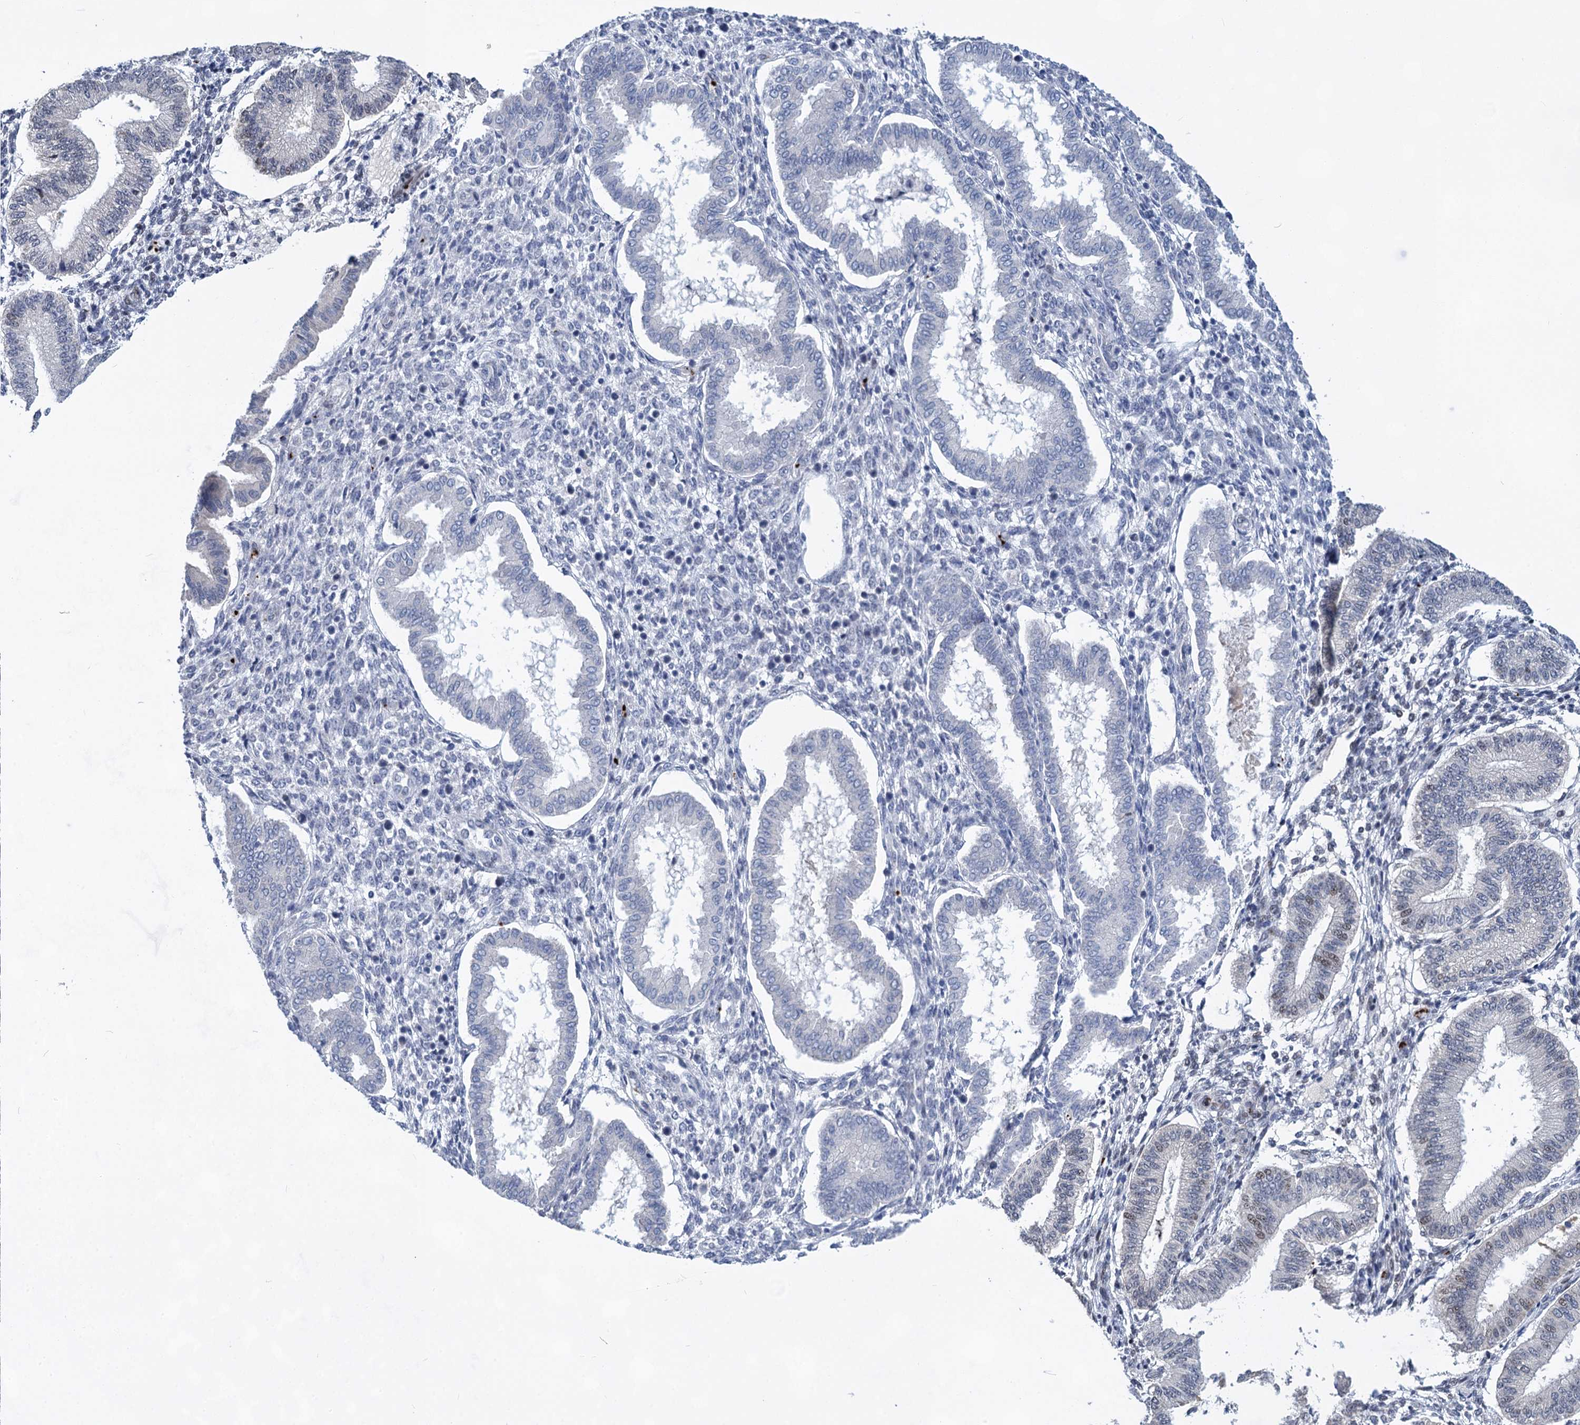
{"staining": {"intensity": "negative", "quantity": "none", "location": "none"}, "tissue": "endometrium", "cell_type": "Cells in endometrial stroma", "image_type": "normal", "snomed": [{"axis": "morphology", "description": "Normal tissue, NOS"}, {"axis": "topography", "description": "Endometrium"}], "caption": "High magnification brightfield microscopy of unremarkable endometrium stained with DAB (3,3'-diaminobenzidine) (brown) and counterstained with hematoxylin (blue): cells in endometrial stroma show no significant expression.", "gene": "MON2", "patient": {"sex": "female", "age": 24}}